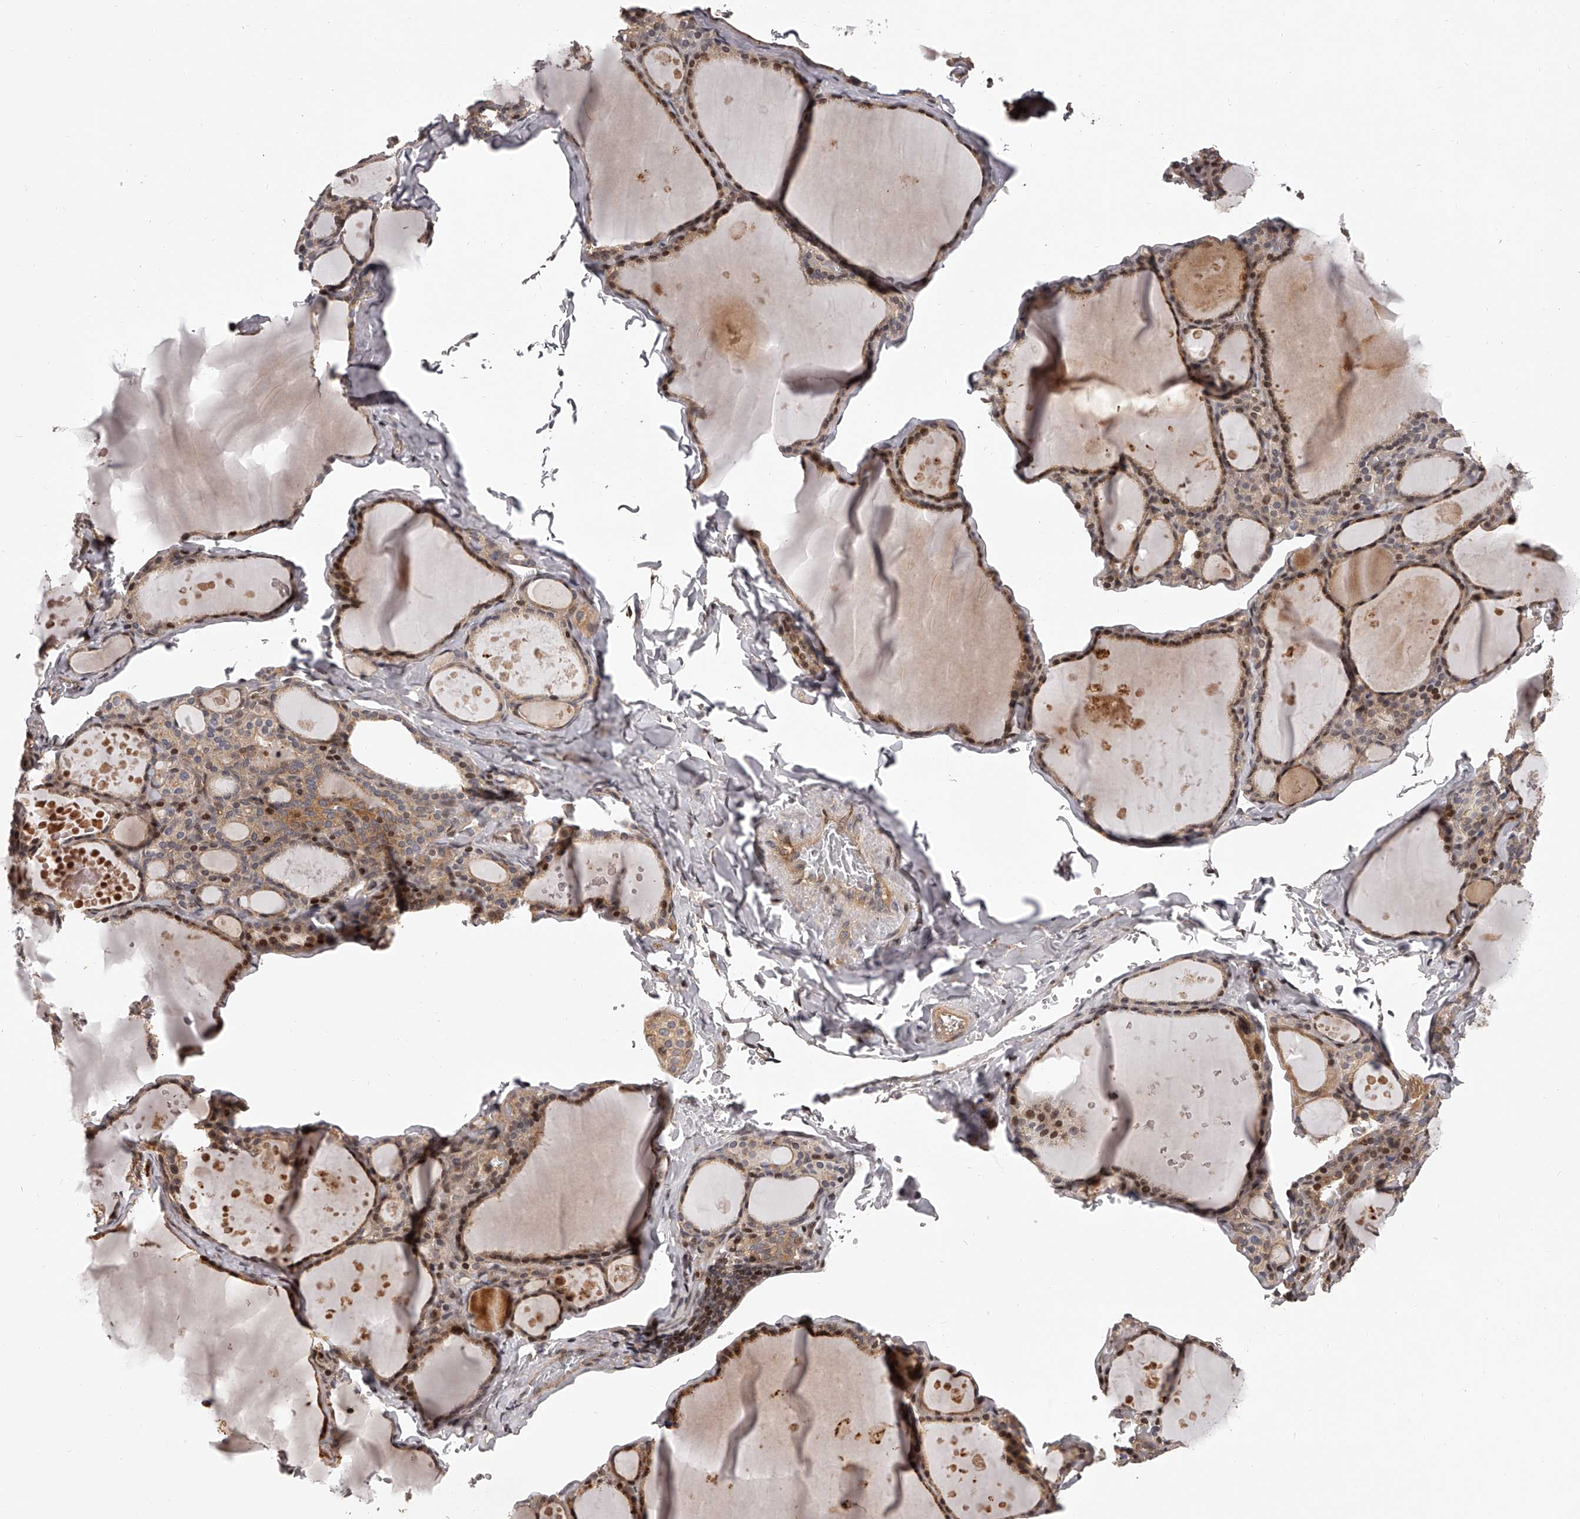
{"staining": {"intensity": "moderate", "quantity": ">75%", "location": "cytoplasmic/membranous,nuclear"}, "tissue": "thyroid gland", "cell_type": "Glandular cells", "image_type": "normal", "snomed": [{"axis": "morphology", "description": "Normal tissue, NOS"}, {"axis": "topography", "description": "Thyroid gland"}], "caption": "DAB immunohistochemical staining of benign thyroid gland demonstrates moderate cytoplasmic/membranous,nuclear protein staining in about >75% of glandular cells.", "gene": "PFDN2", "patient": {"sex": "male", "age": 56}}